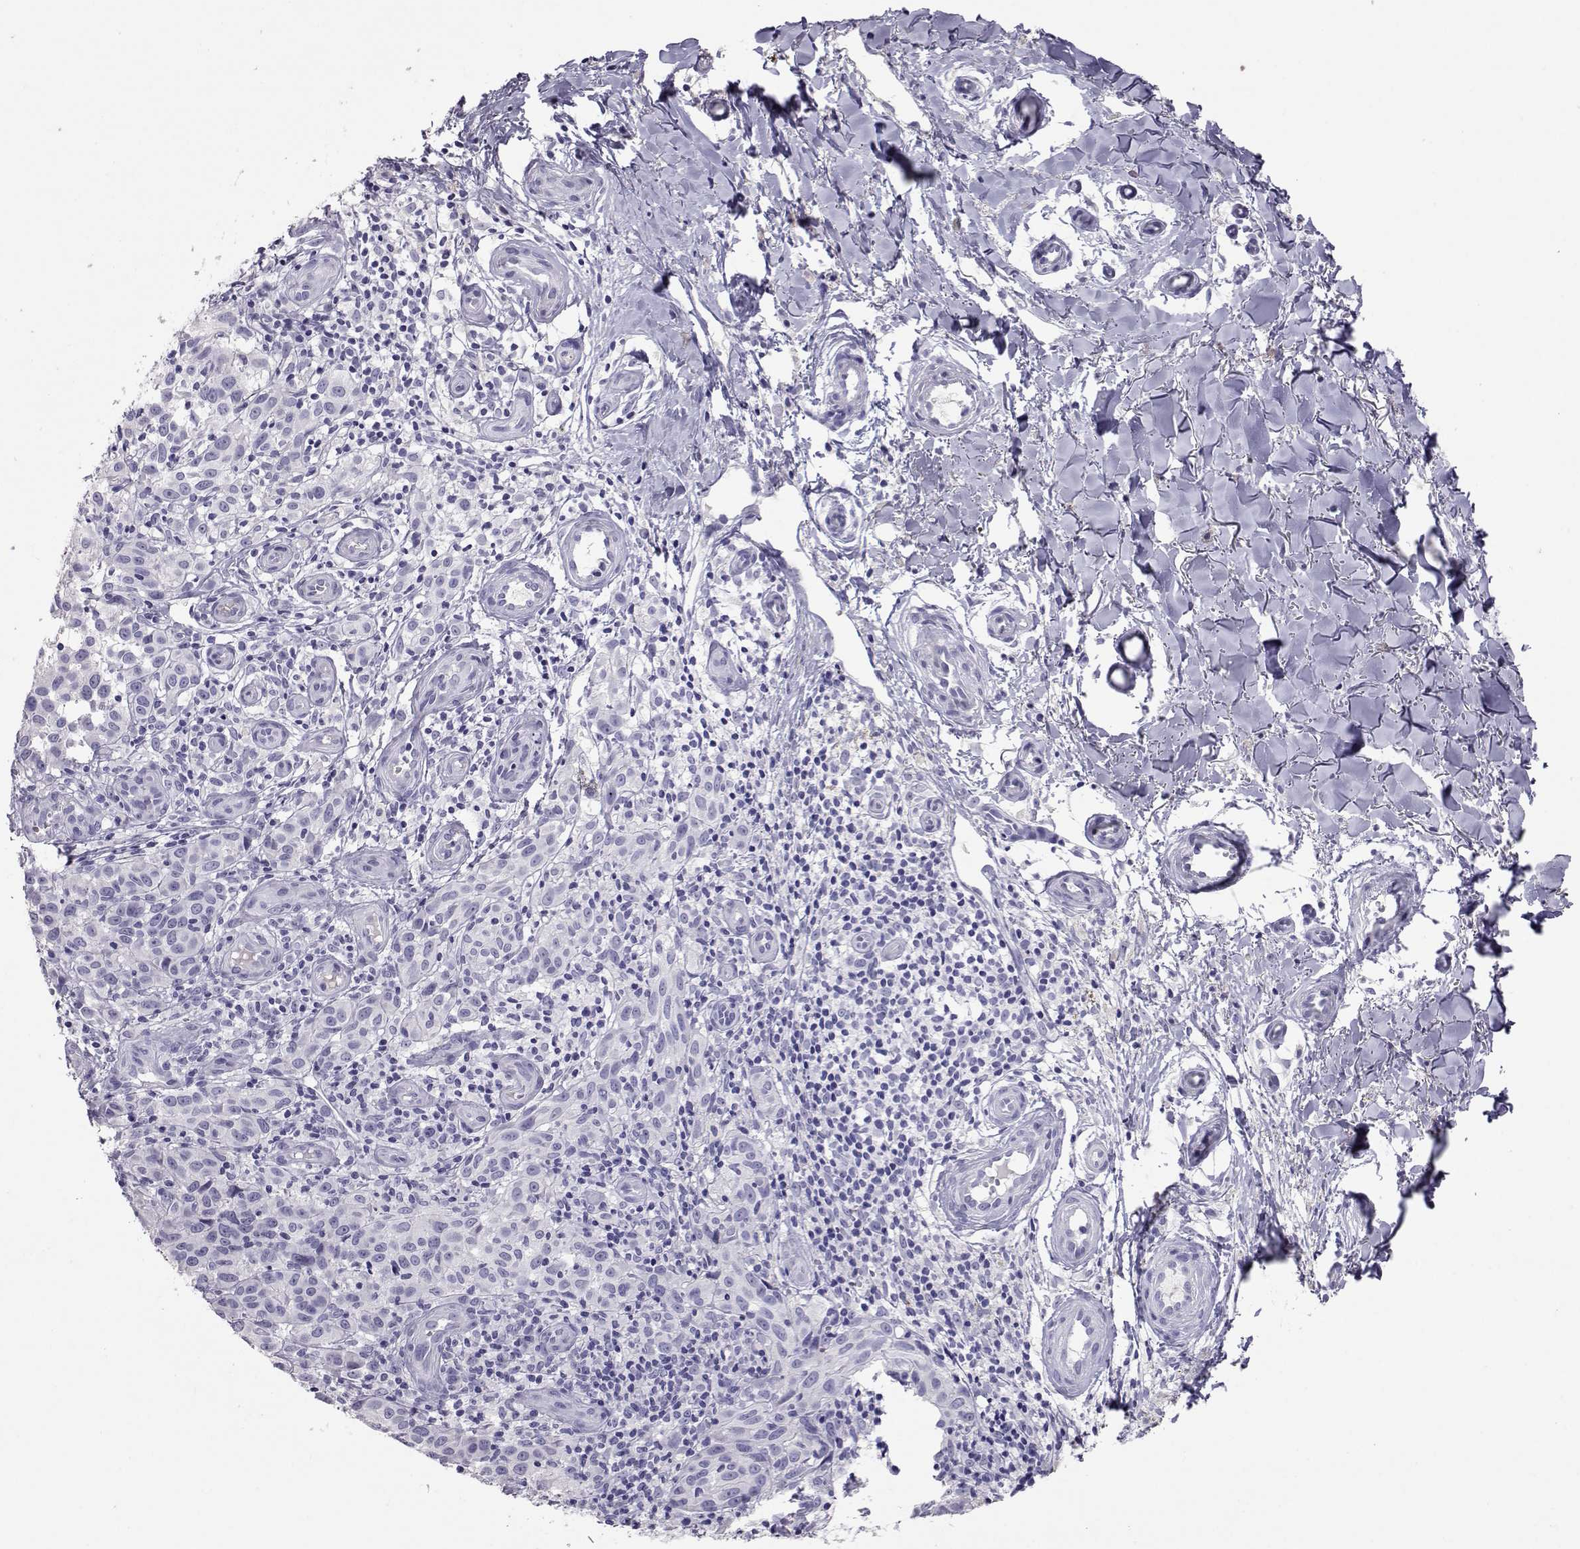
{"staining": {"intensity": "negative", "quantity": "none", "location": "none"}, "tissue": "melanoma", "cell_type": "Tumor cells", "image_type": "cancer", "snomed": [{"axis": "morphology", "description": "Malignant melanoma, NOS"}, {"axis": "topography", "description": "Skin"}], "caption": "Photomicrograph shows no significant protein positivity in tumor cells of malignant melanoma. The staining was performed using DAB to visualize the protein expression in brown, while the nuclei were stained in blue with hematoxylin (Magnification: 20x).", "gene": "PMCH", "patient": {"sex": "female", "age": 53}}